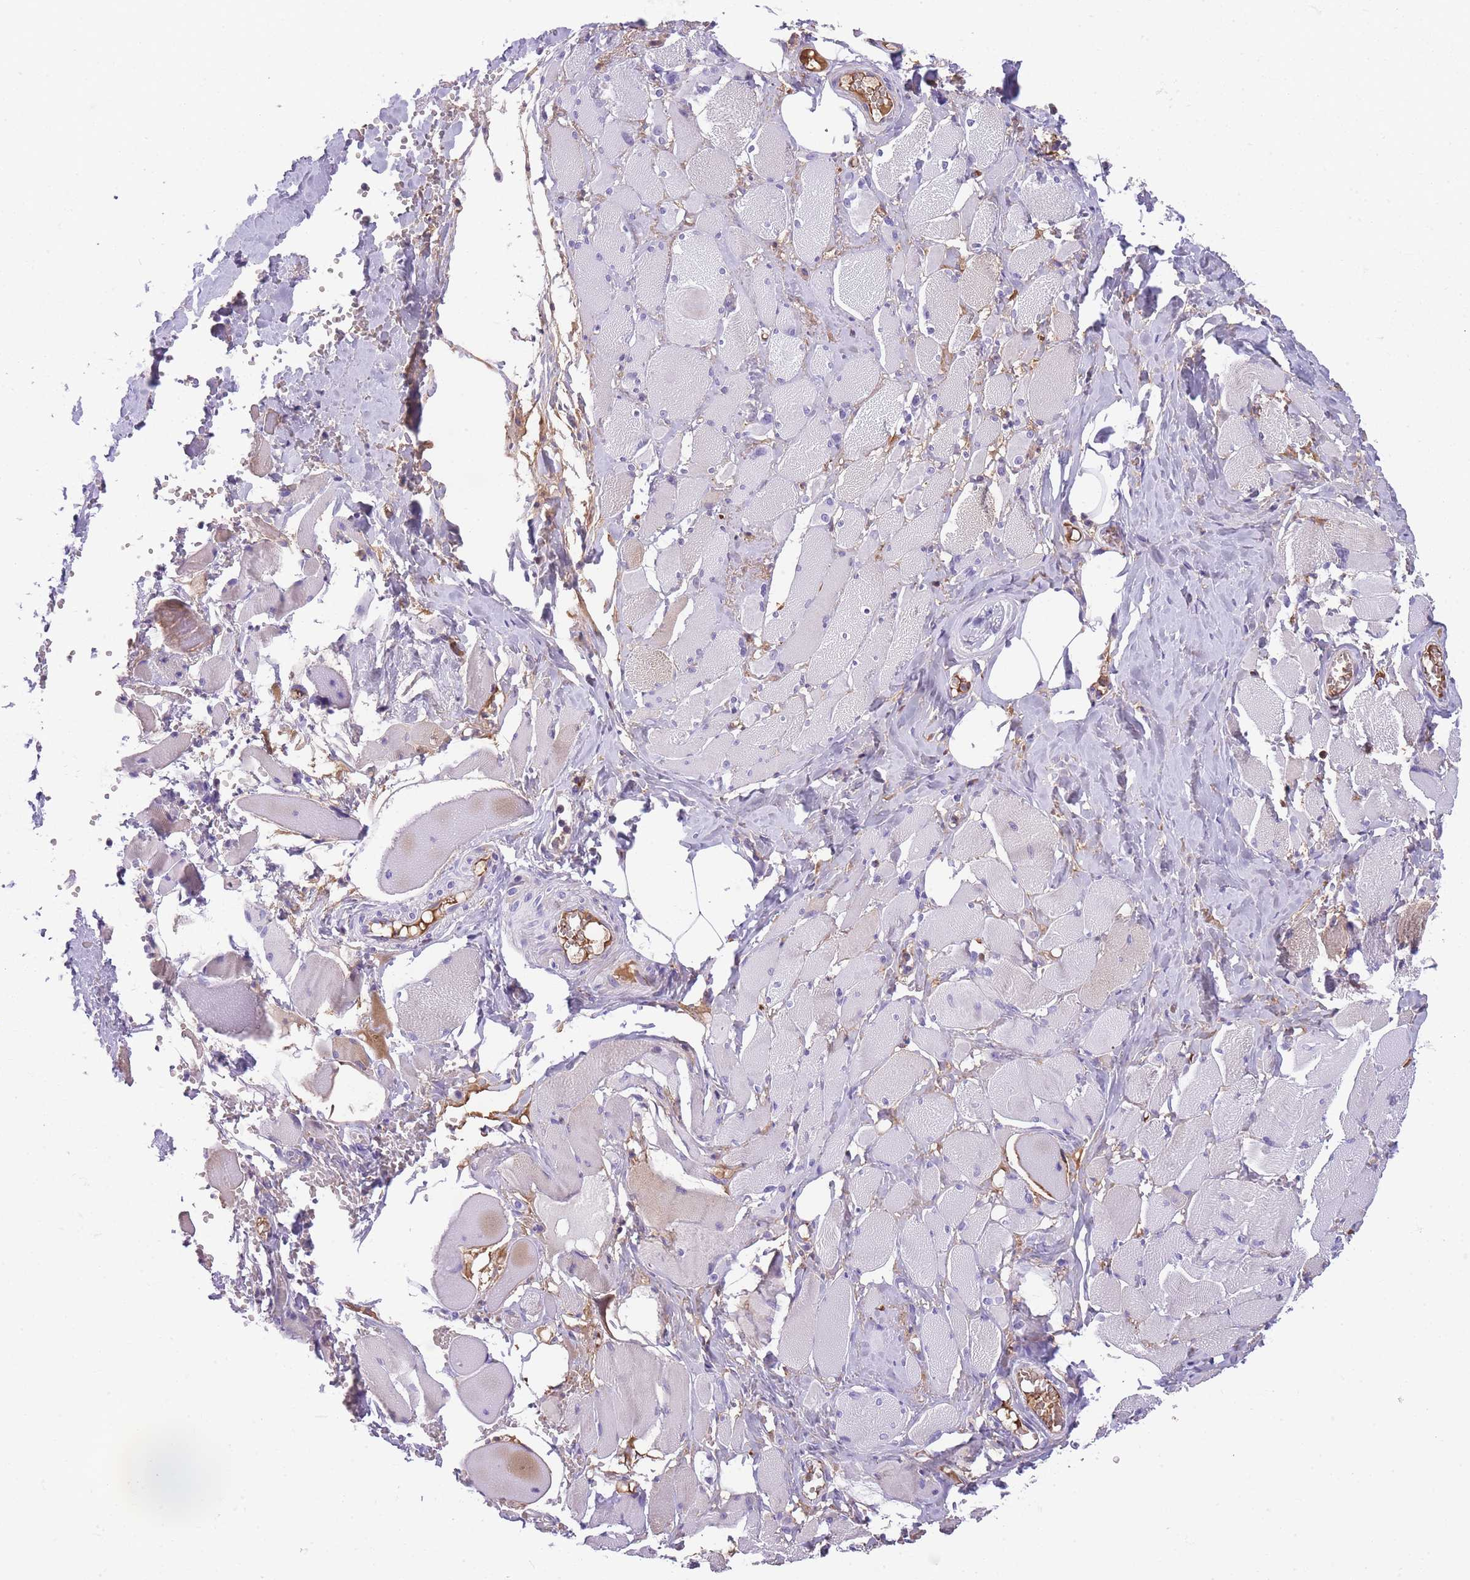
{"staining": {"intensity": "negative", "quantity": "none", "location": "none"}, "tissue": "skeletal muscle", "cell_type": "Myocytes", "image_type": "normal", "snomed": [{"axis": "morphology", "description": "Normal tissue, NOS"}, {"axis": "morphology", "description": "Basal cell carcinoma"}, {"axis": "topography", "description": "Skeletal muscle"}], "caption": "High magnification brightfield microscopy of normal skeletal muscle stained with DAB (3,3'-diaminobenzidine) (brown) and counterstained with hematoxylin (blue): myocytes show no significant positivity.", "gene": "GNAT1", "patient": {"sex": "female", "age": 64}}